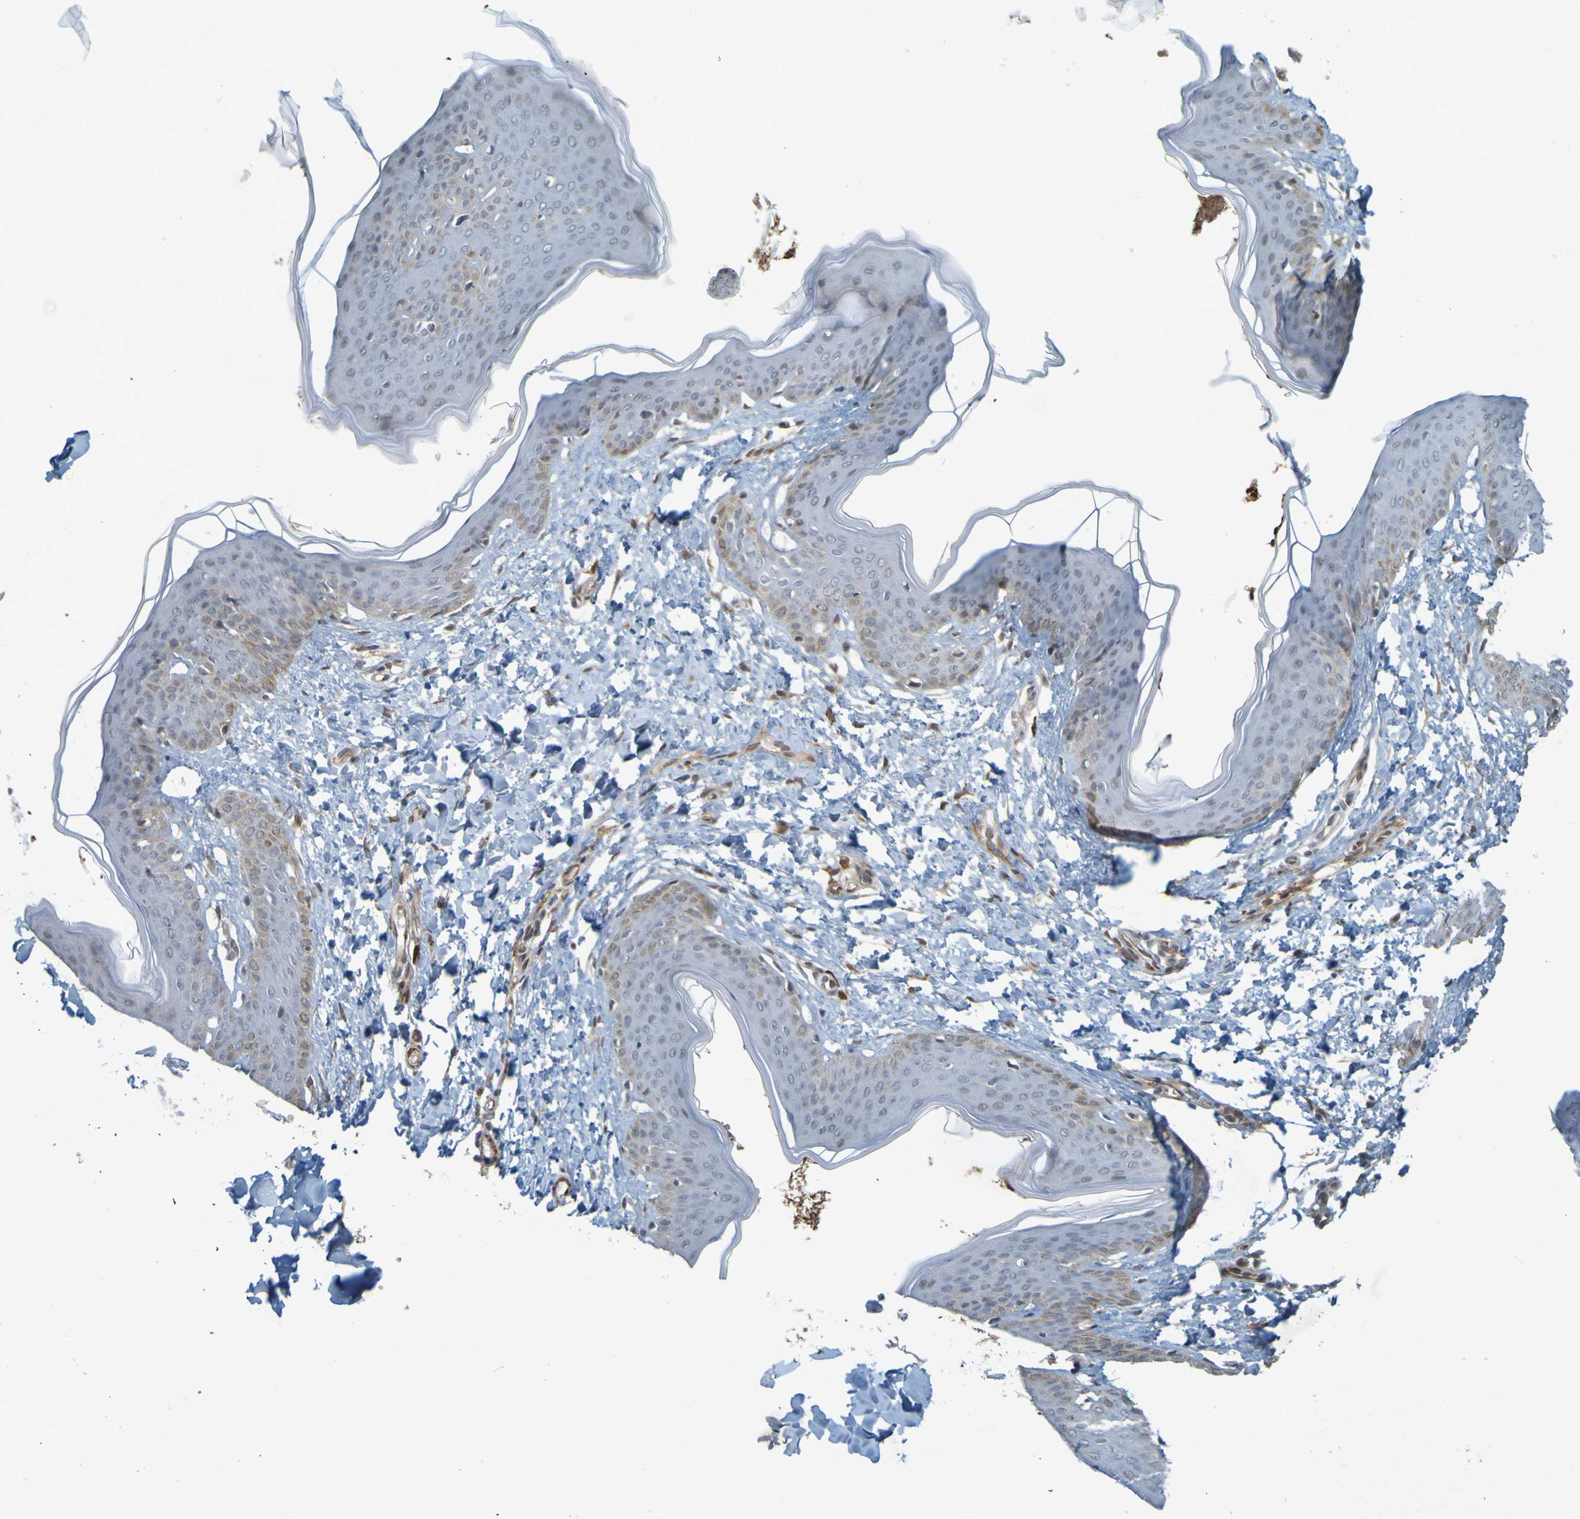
{"staining": {"intensity": "weak", "quantity": ">75%", "location": "cytoplasmic/membranous"}, "tissue": "skin", "cell_type": "Fibroblasts", "image_type": "normal", "snomed": [{"axis": "morphology", "description": "Normal tissue, NOS"}, {"axis": "topography", "description": "Skin"}], "caption": "DAB (3,3'-diaminobenzidine) immunohistochemical staining of unremarkable skin exhibits weak cytoplasmic/membranous protein expression in about >75% of fibroblasts. The staining is performed using DAB (3,3'-diaminobenzidine) brown chromogen to label protein expression. The nuclei are counter-stained blue using hematoxylin.", "gene": "MCPH1", "patient": {"sex": "female", "age": 17}}